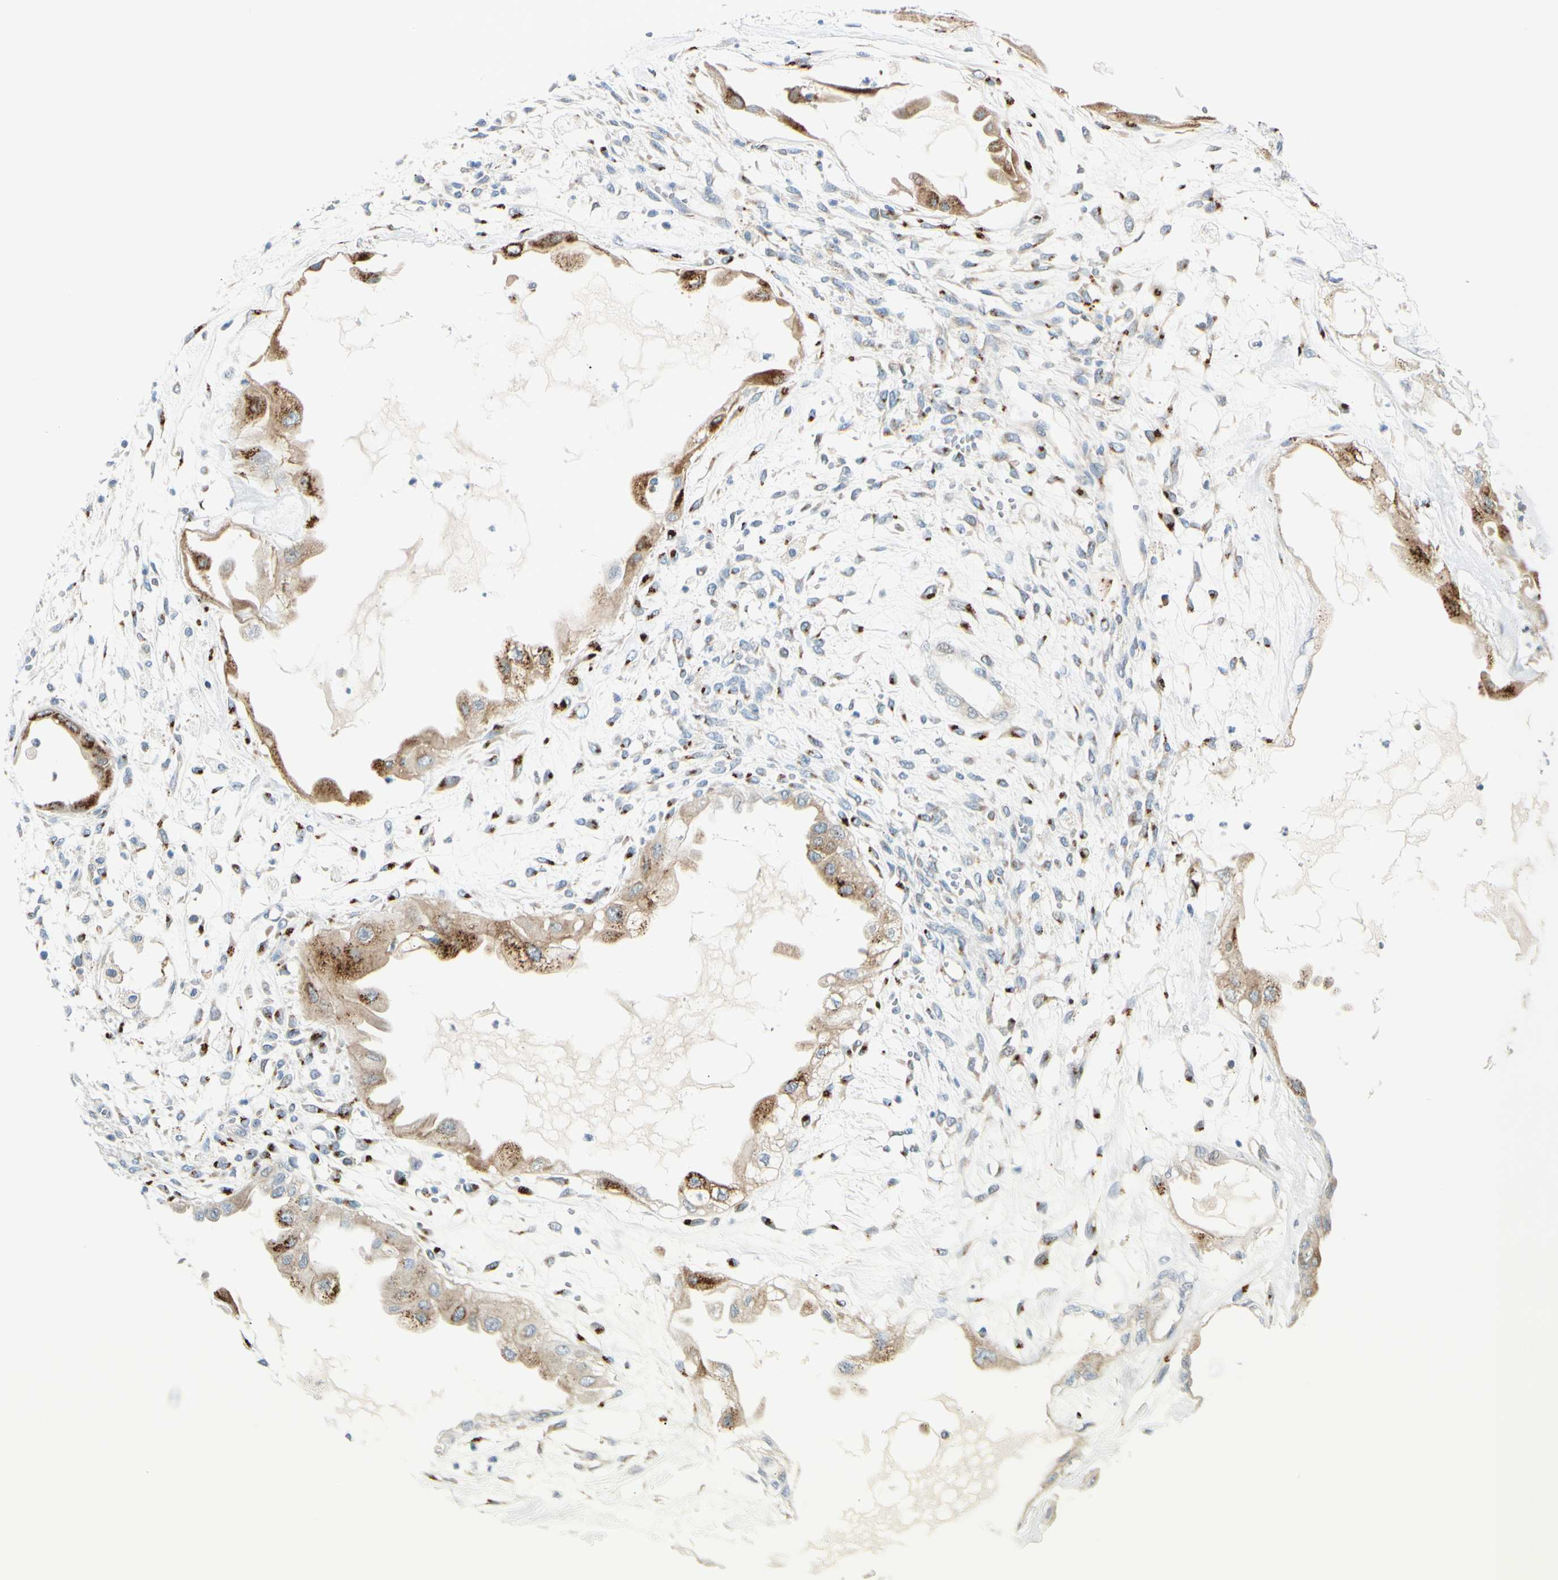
{"staining": {"intensity": "strong", "quantity": "<25%", "location": "cytoplasmic/membranous"}, "tissue": "ovarian cancer", "cell_type": "Tumor cells", "image_type": "cancer", "snomed": [{"axis": "morphology", "description": "Carcinoma, NOS"}, {"axis": "morphology", "description": "Carcinoma, endometroid"}, {"axis": "topography", "description": "Ovary"}], "caption": "Ovarian cancer (endometroid carcinoma) was stained to show a protein in brown. There is medium levels of strong cytoplasmic/membranous expression in approximately <25% of tumor cells.", "gene": "GALNT5", "patient": {"sex": "female", "age": 50}}